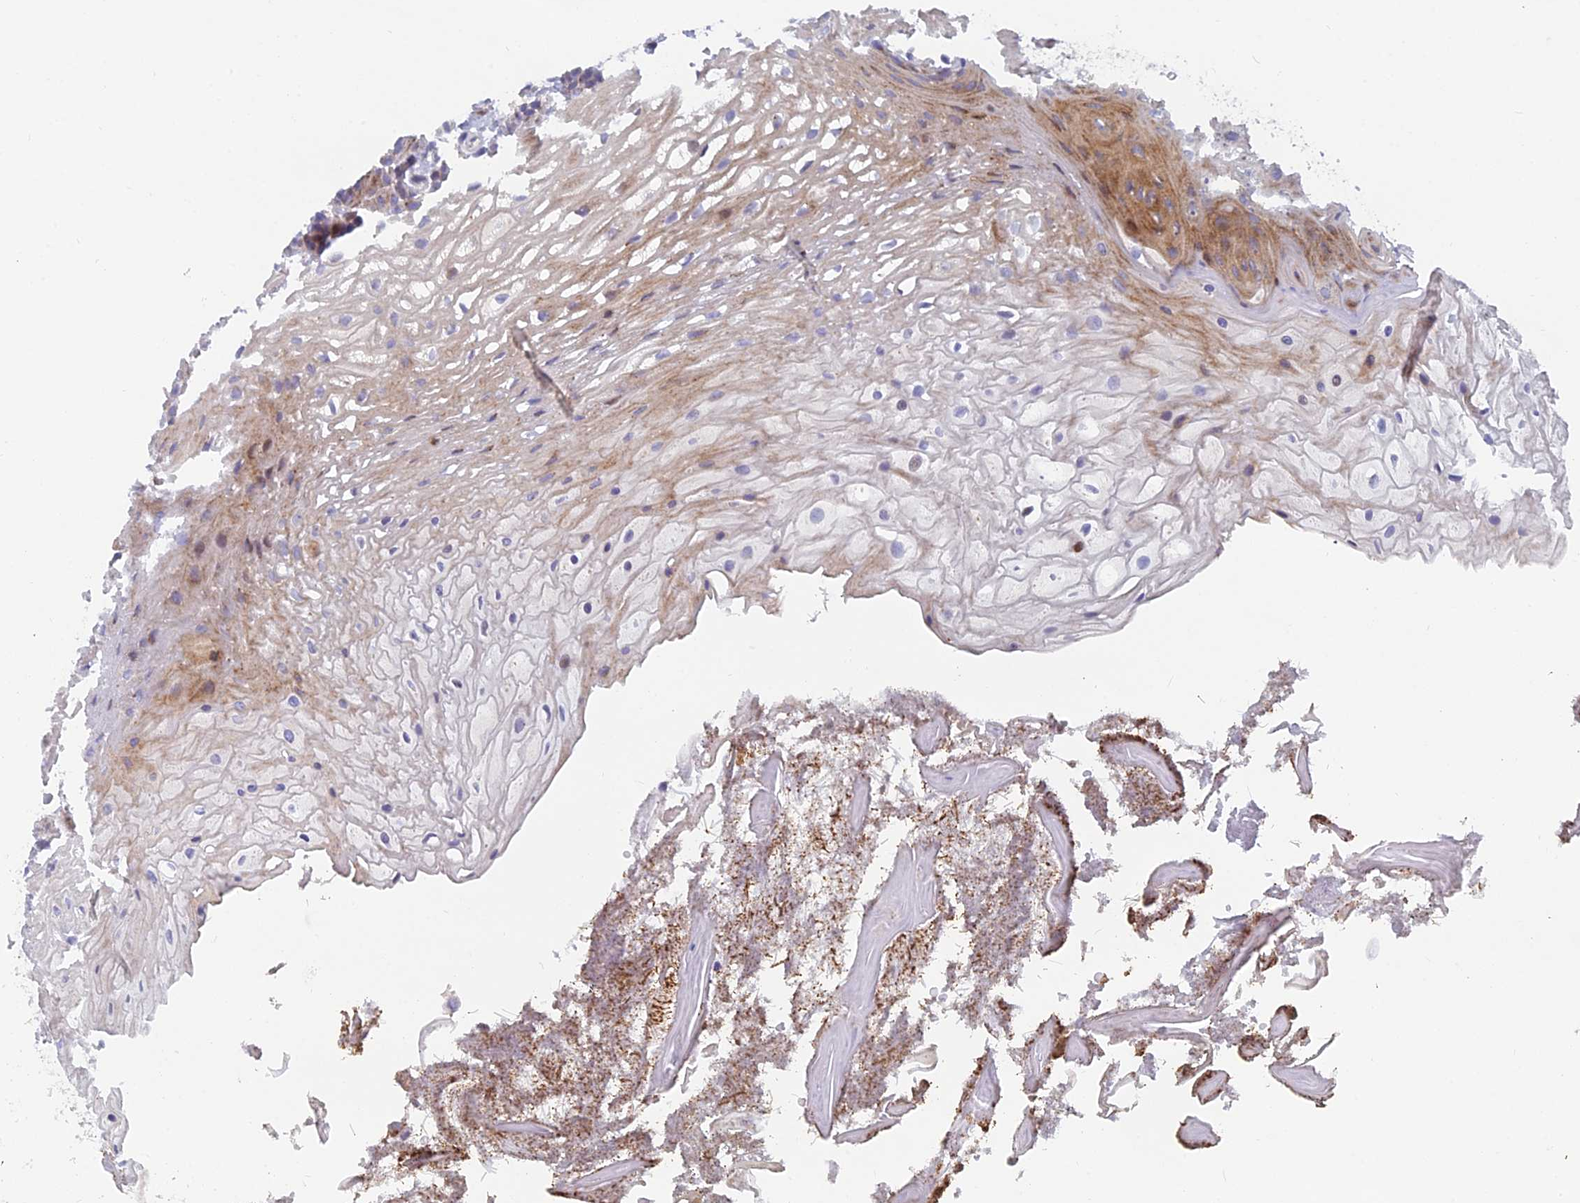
{"staining": {"intensity": "moderate", "quantity": "25%-75%", "location": "cytoplasmic/membranous"}, "tissue": "oral mucosa", "cell_type": "Squamous epithelial cells", "image_type": "normal", "snomed": [{"axis": "morphology", "description": "Normal tissue, NOS"}, {"axis": "topography", "description": "Oral tissue"}], "caption": "IHC photomicrograph of unremarkable human oral mucosa stained for a protein (brown), which demonstrates medium levels of moderate cytoplasmic/membranous positivity in approximately 25%-75% of squamous epithelial cells.", "gene": "B9D2", "patient": {"sex": "female", "age": 80}}